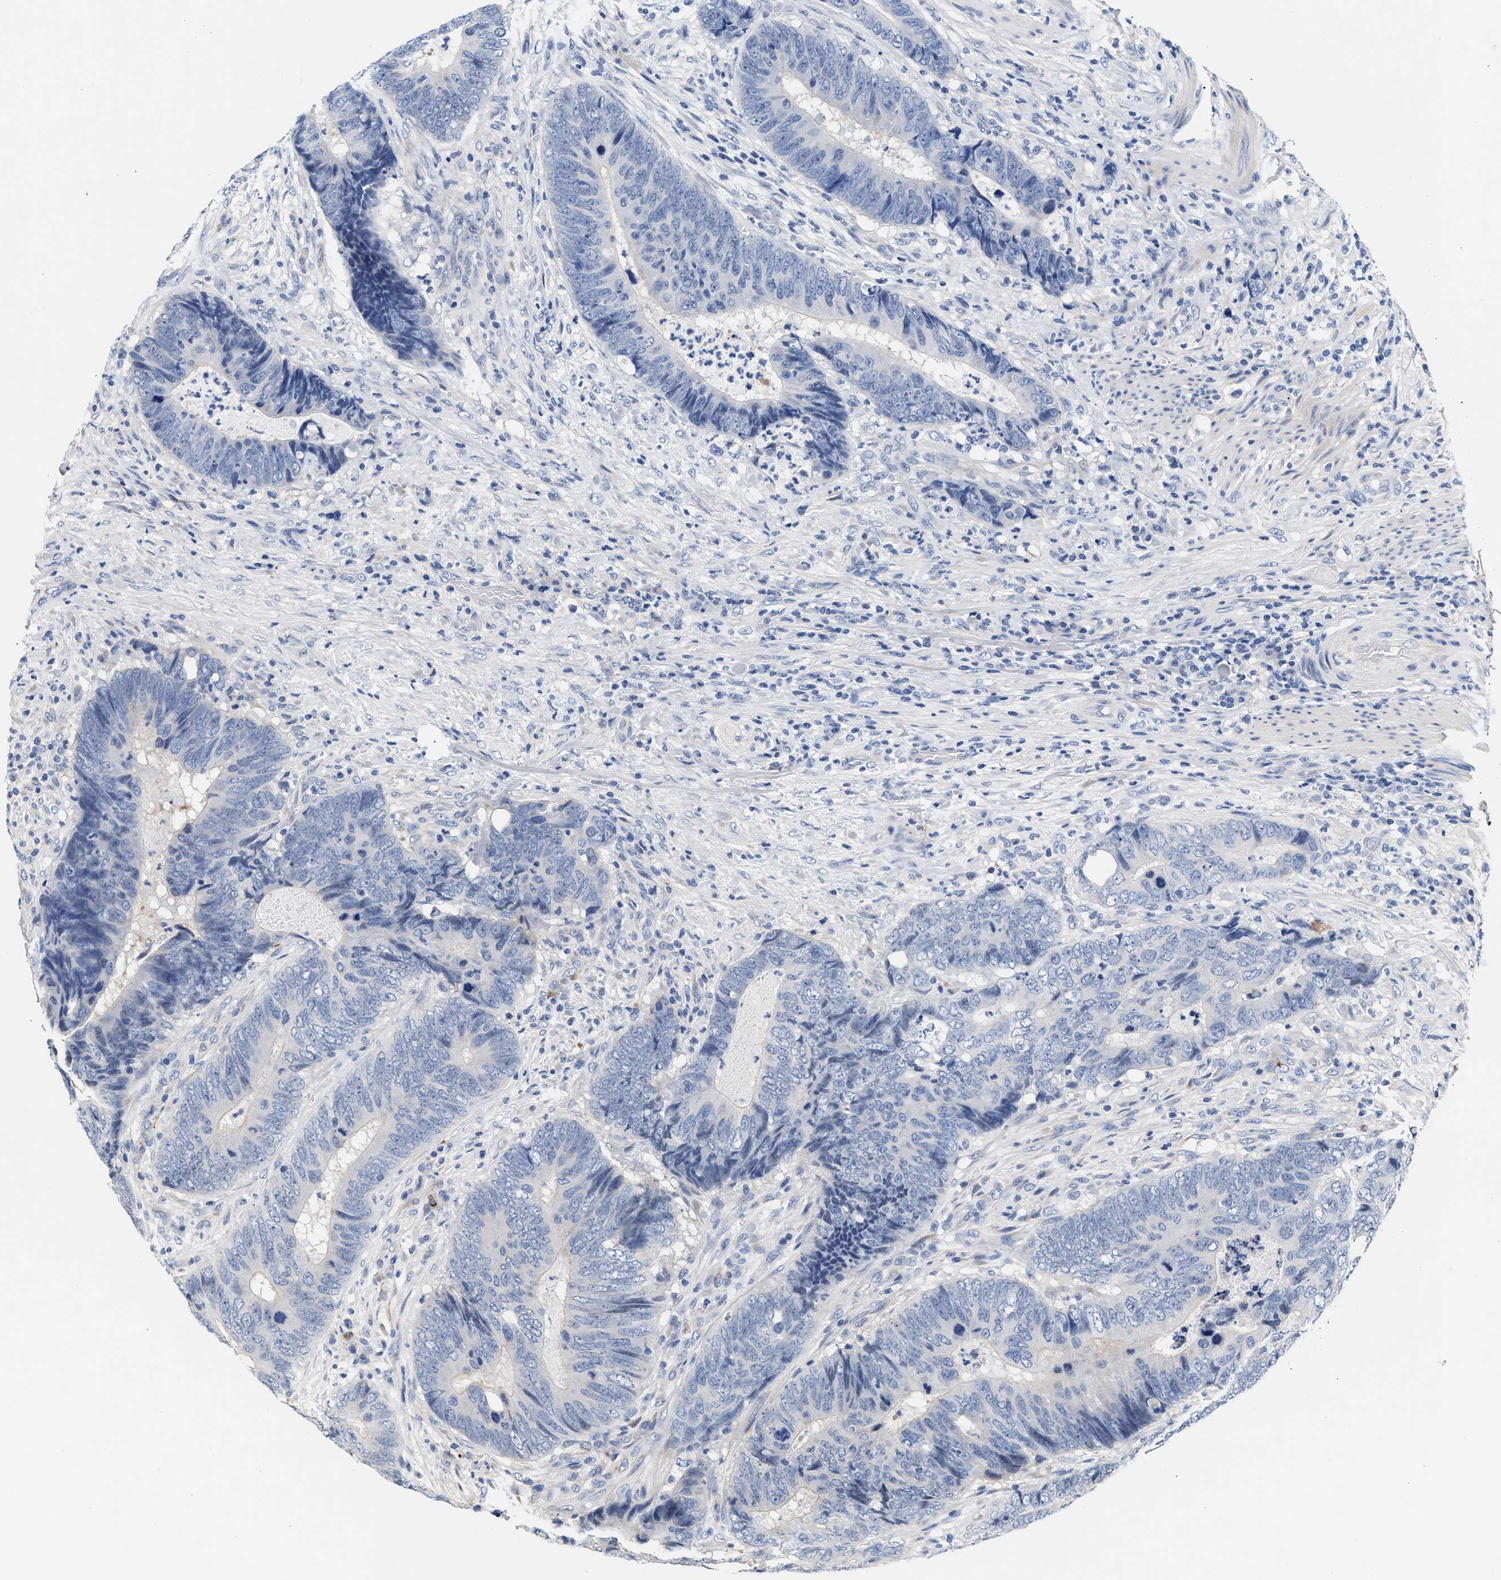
{"staining": {"intensity": "negative", "quantity": "none", "location": "none"}, "tissue": "colorectal cancer", "cell_type": "Tumor cells", "image_type": "cancer", "snomed": [{"axis": "morphology", "description": "Adenocarcinoma, NOS"}, {"axis": "topography", "description": "Colon"}], "caption": "This is an immunohistochemistry histopathology image of human adenocarcinoma (colorectal). There is no staining in tumor cells.", "gene": "ACTL7B", "patient": {"sex": "male", "age": 56}}